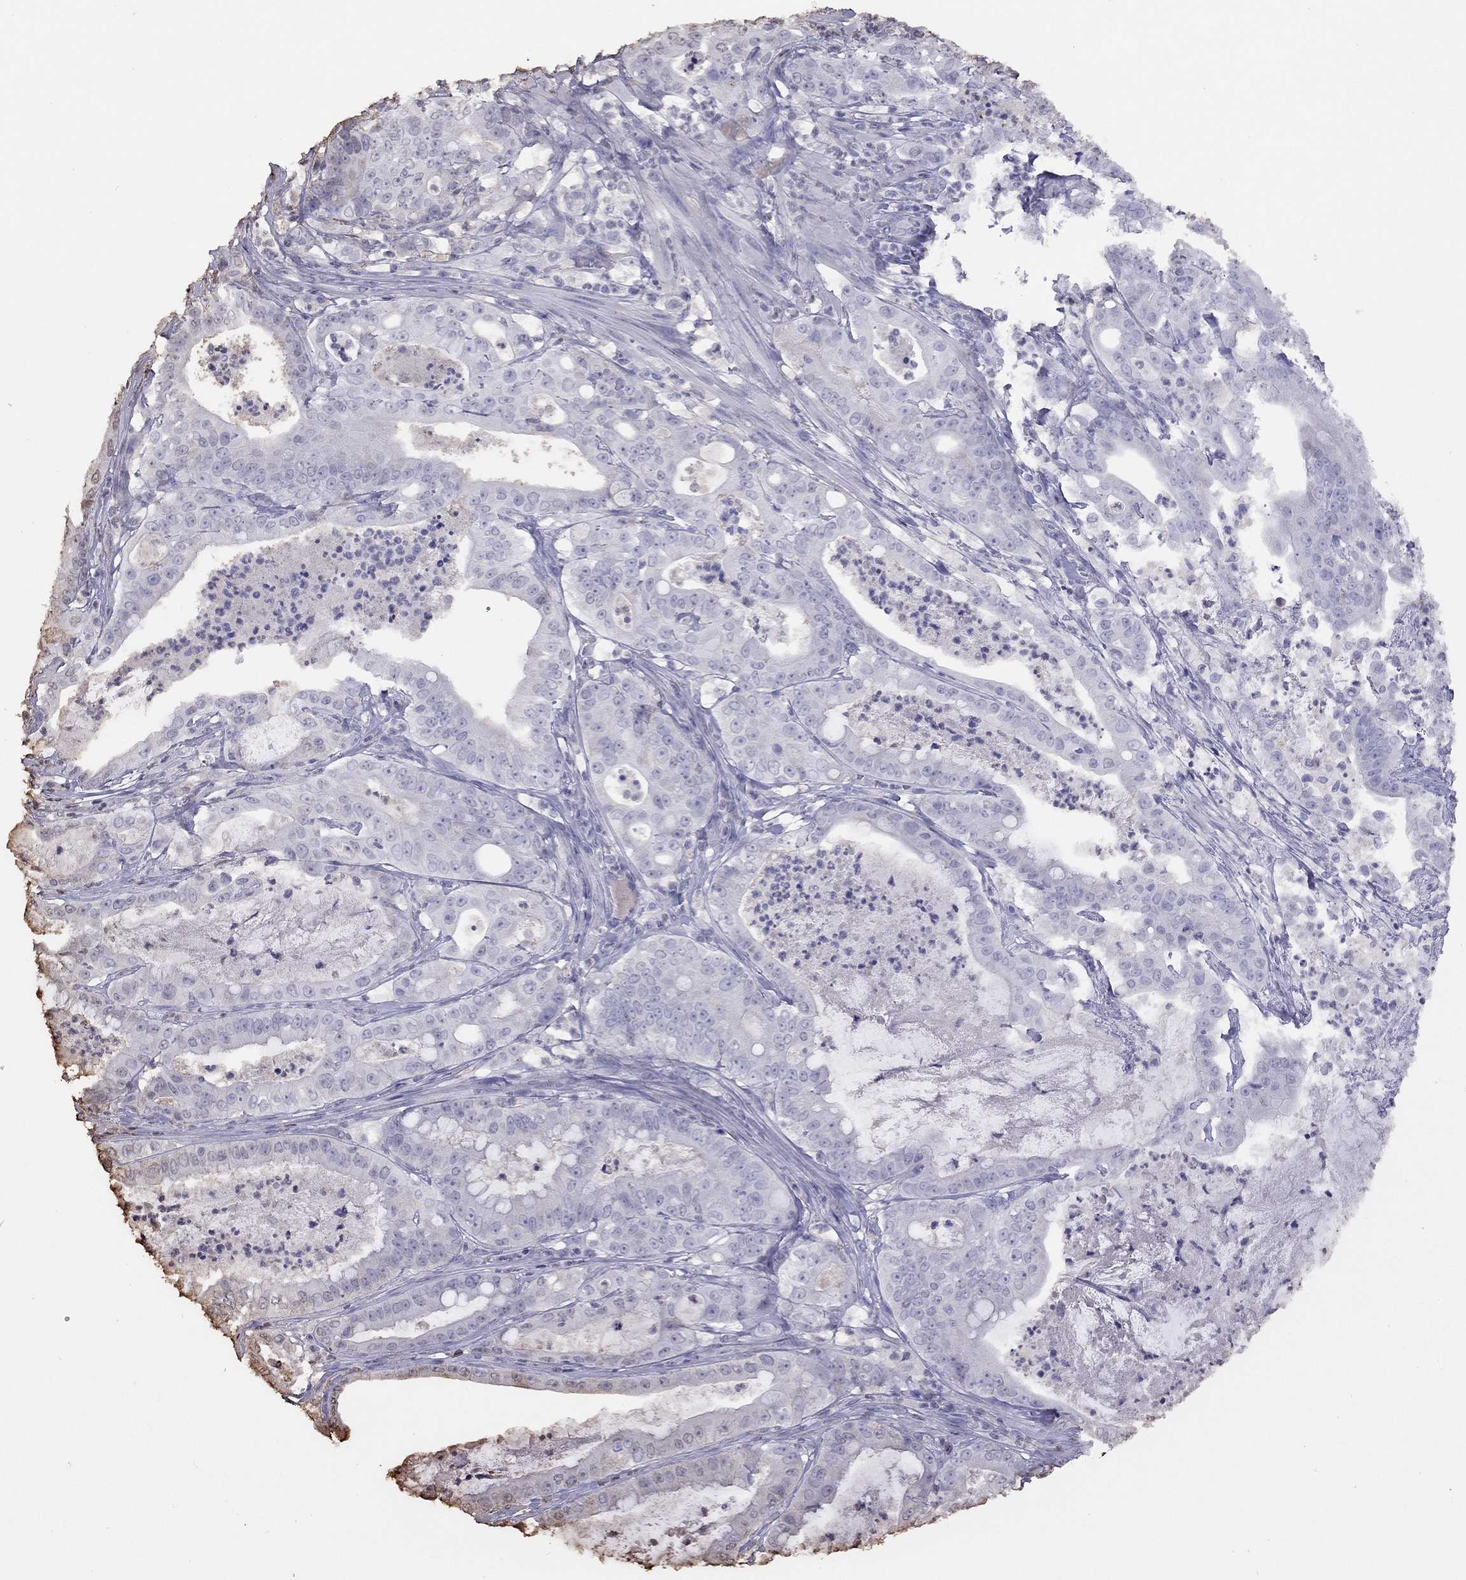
{"staining": {"intensity": "negative", "quantity": "none", "location": "none"}, "tissue": "pancreatic cancer", "cell_type": "Tumor cells", "image_type": "cancer", "snomed": [{"axis": "morphology", "description": "Adenocarcinoma, NOS"}, {"axis": "topography", "description": "Pancreas"}], "caption": "Tumor cells show no significant positivity in pancreatic cancer.", "gene": "SUN3", "patient": {"sex": "male", "age": 71}}